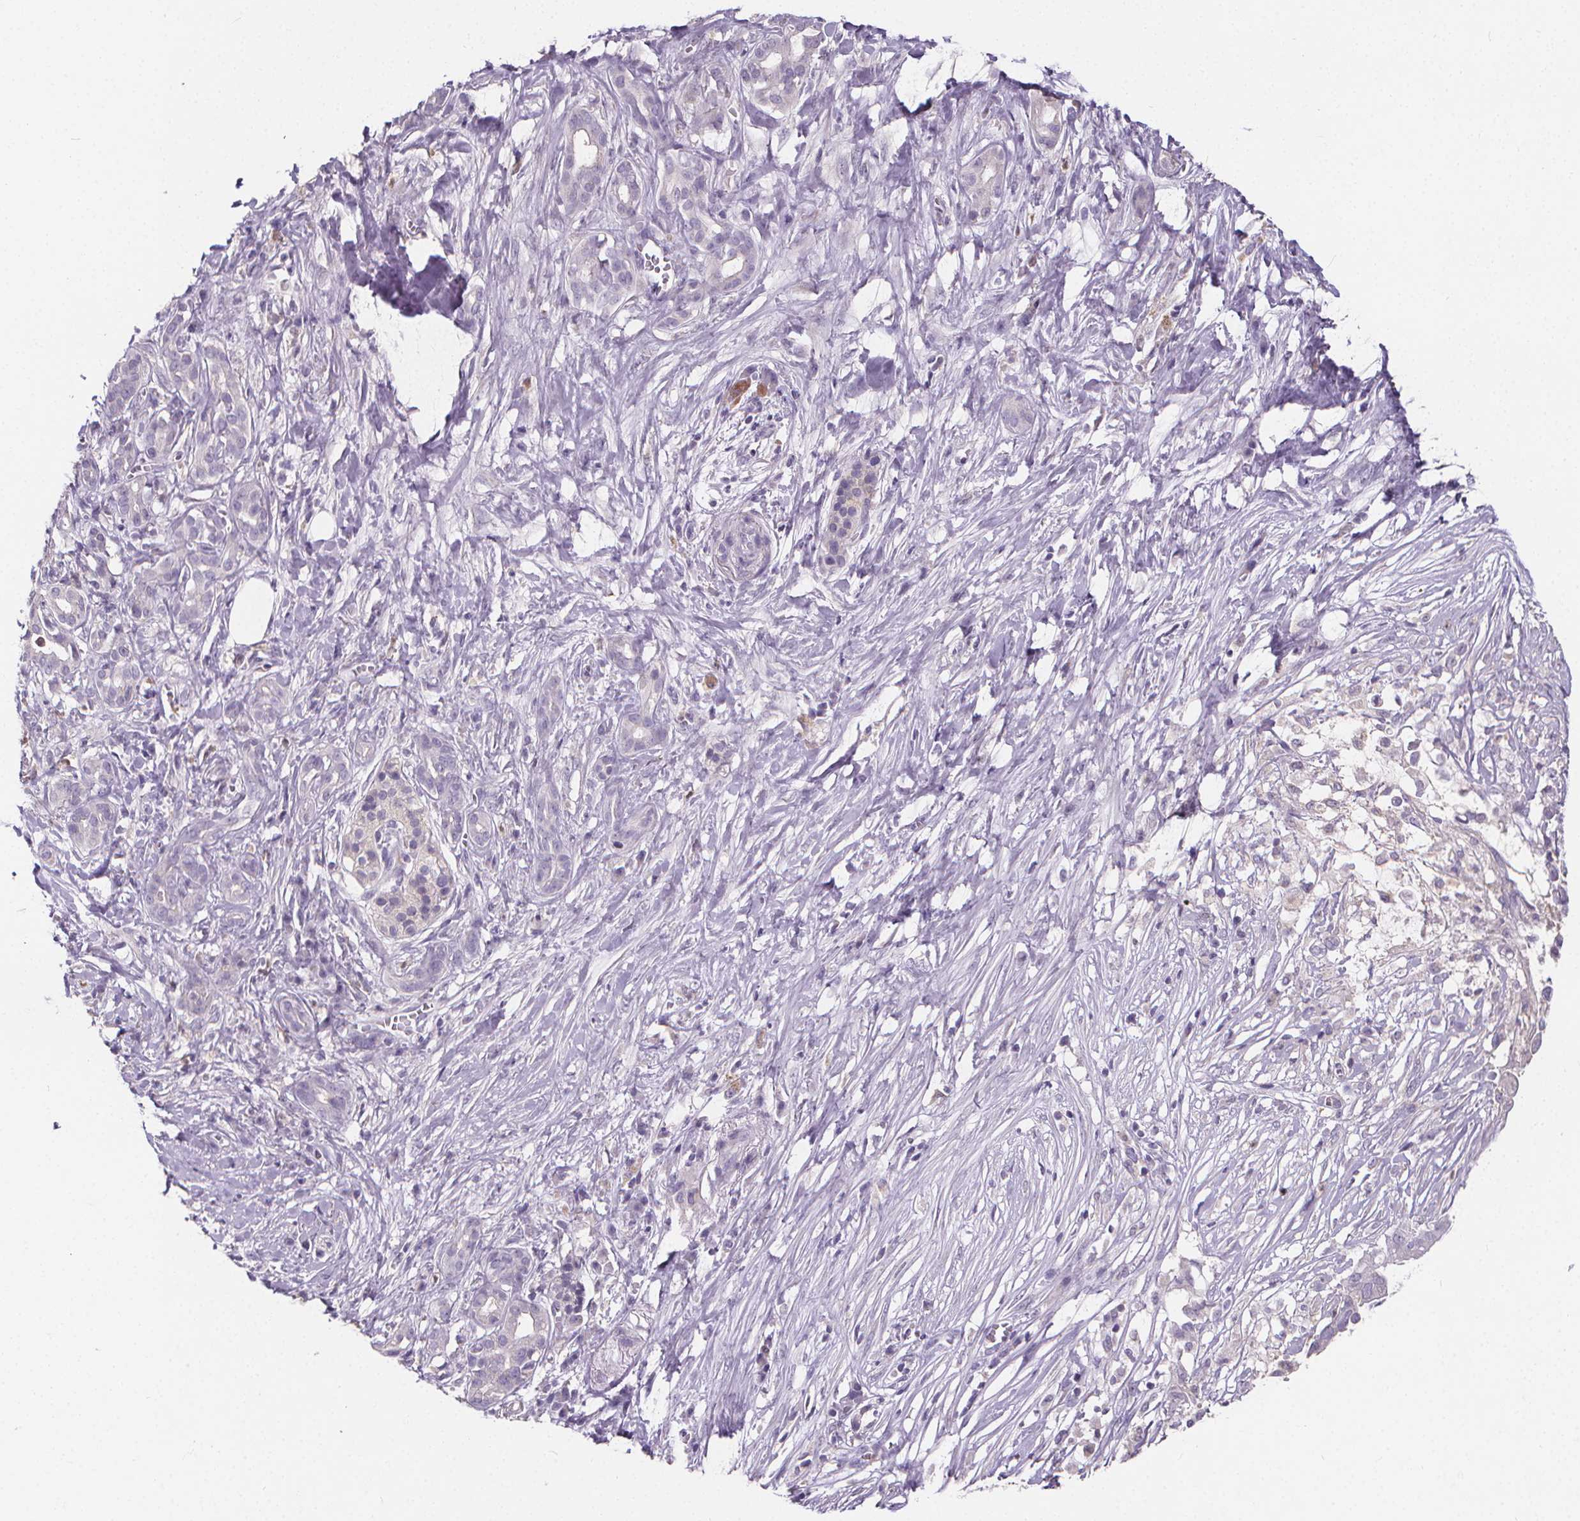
{"staining": {"intensity": "negative", "quantity": "none", "location": "none"}, "tissue": "pancreatic cancer", "cell_type": "Tumor cells", "image_type": "cancer", "snomed": [{"axis": "morphology", "description": "Adenocarcinoma, NOS"}, {"axis": "topography", "description": "Pancreas"}], "caption": "DAB immunohistochemical staining of pancreatic cancer (adenocarcinoma) exhibits no significant staining in tumor cells.", "gene": "ATP6V1D", "patient": {"sex": "male", "age": 61}}